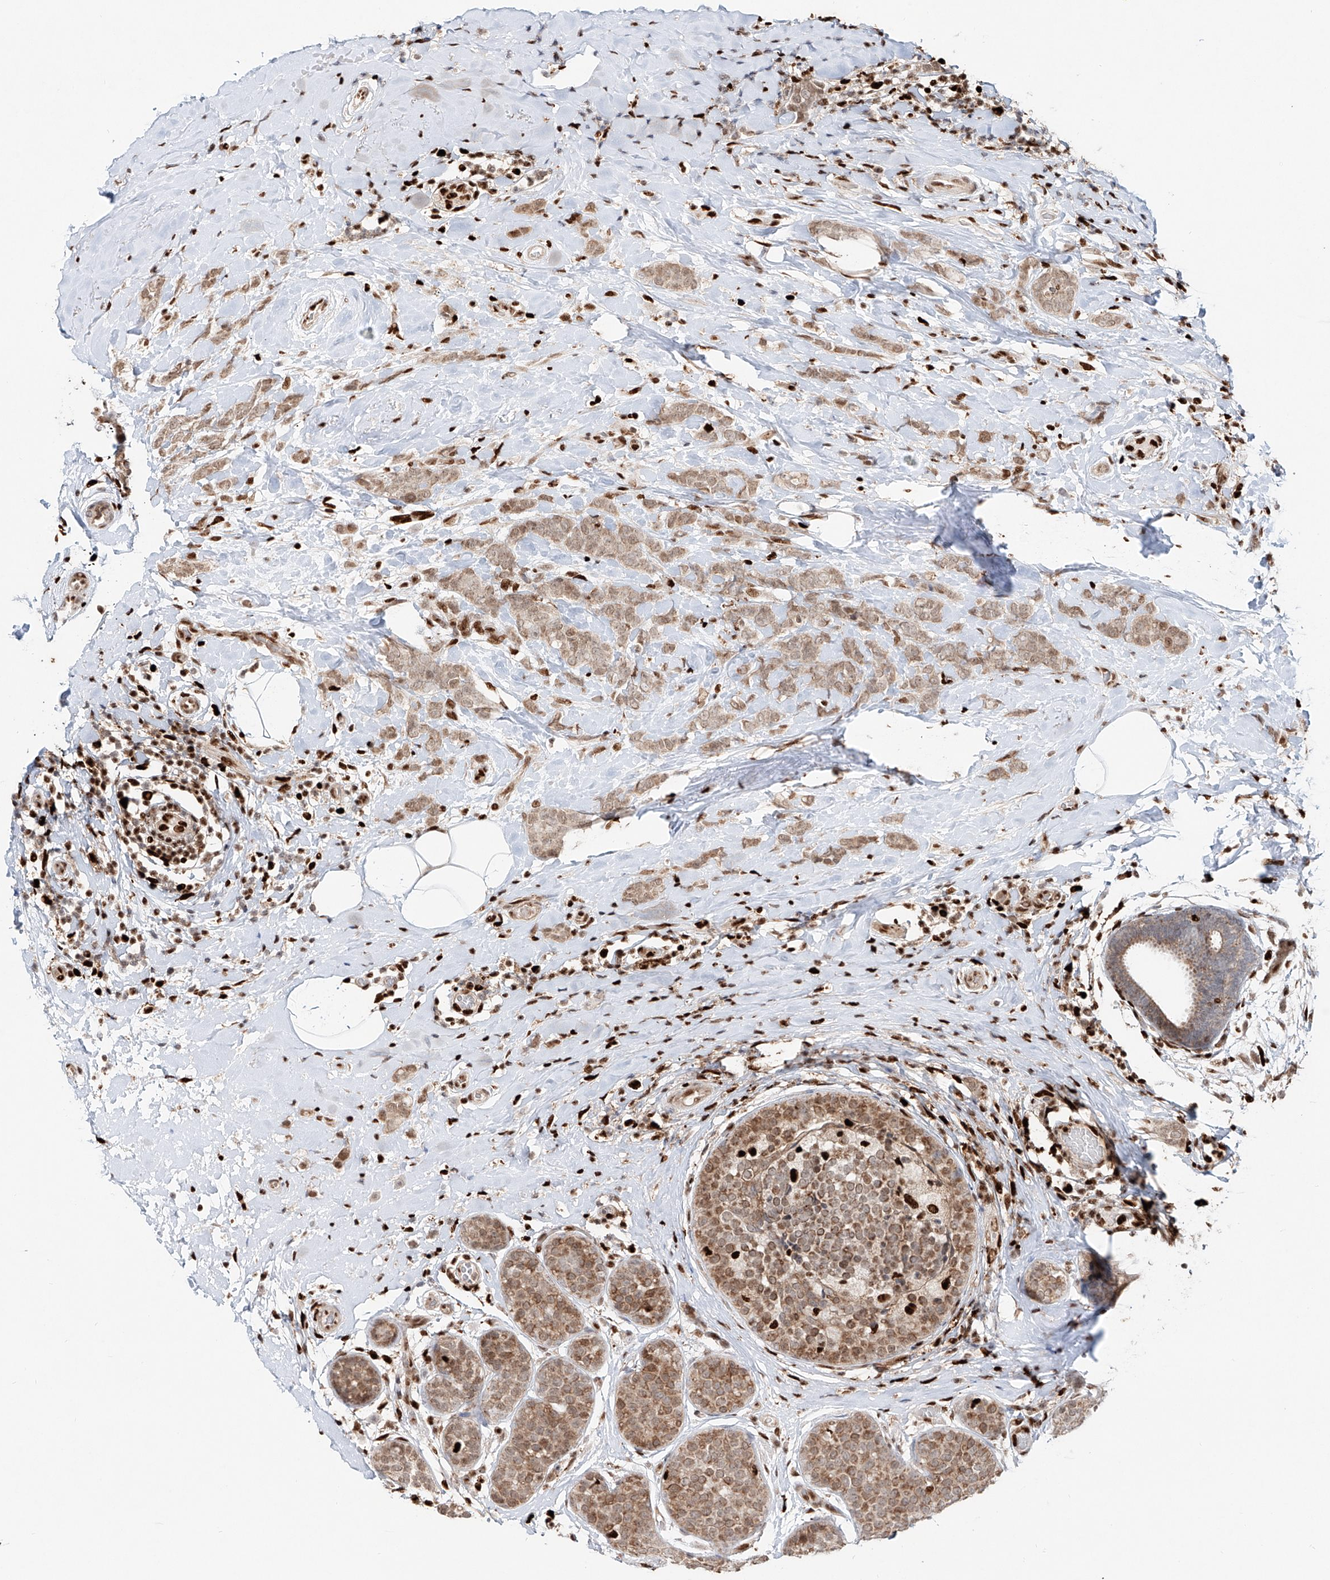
{"staining": {"intensity": "weak", "quantity": ">75%", "location": "nuclear"}, "tissue": "breast cancer", "cell_type": "Tumor cells", "image_type": "cancer", "snomed": [{"axis": "morphology", "description": "Lobular carcinoma, in situ"}, {"axis": "morphology", "description": "Lobular carcinoma"}, {"axis": "topography", "description": "Breast"}], "caption": "Protein staining by immunohistochemistry shows weak nuclear staining in approximately >75% of tumor cells in lobular carcinoma in situ (breast).", "gene": "DZIP1L", "patient": {"sex": "female", "age": 41}}